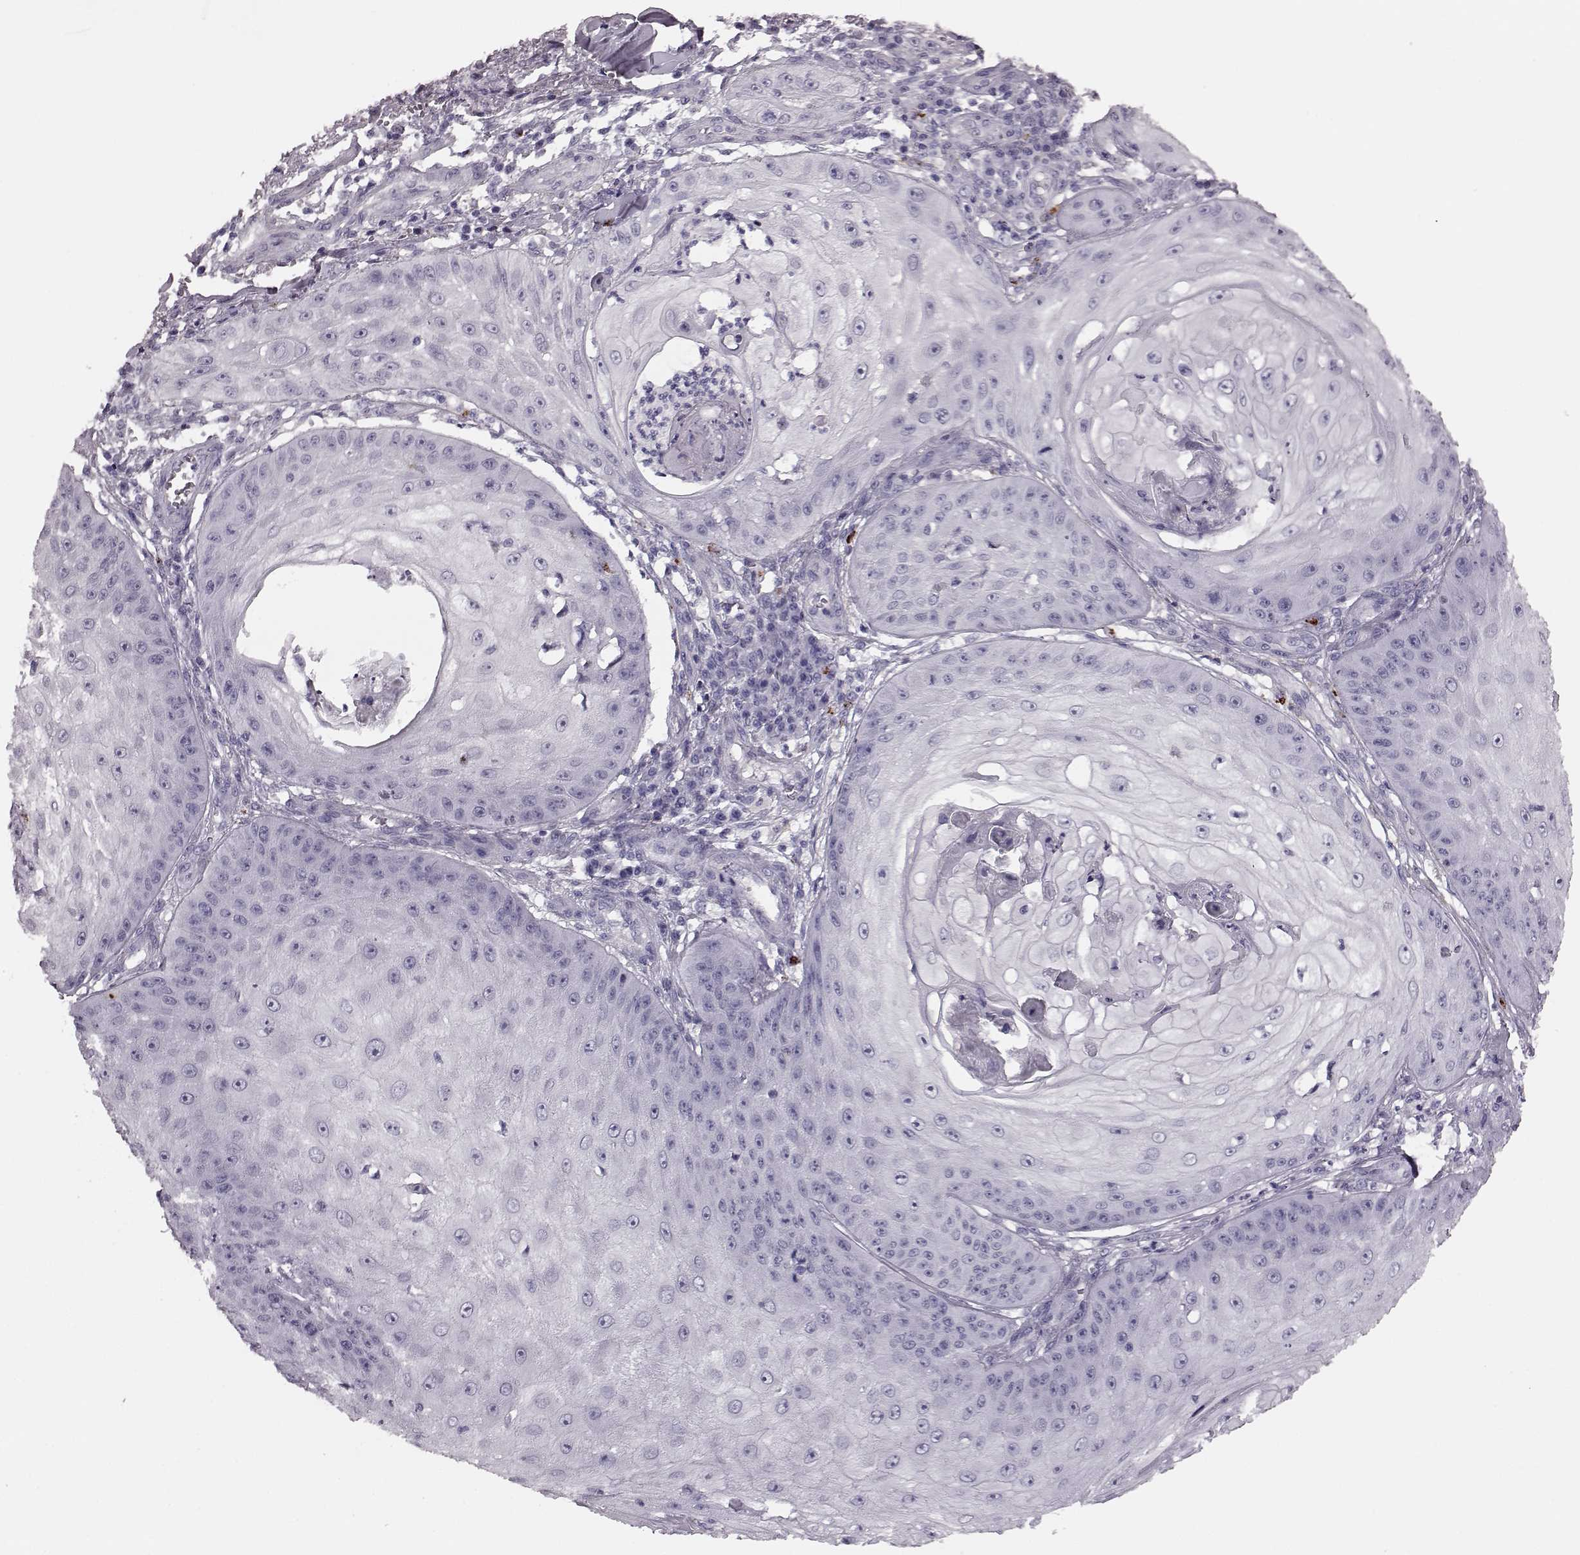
{"staining": {"intensity": "negative", "quantity": "none", "location": "none"}, "tissue": "skin cancer", "cell_type": "Tumor cells", "image_type": "cancer", "snomed": [{"axis": "morphology", "description": "Squamous cell carcinoma, NOS"}, {"axis": "topography", "description": "Skin"}], "caption": "DAB (3,3'-diaminobenzidine) immunohistochemical staining of skin squamous cell carcinoma demonstrates no significant staining in tumor cells.", "gene": "SNTG1", "patient": {"sex": "male", "age": 70}}